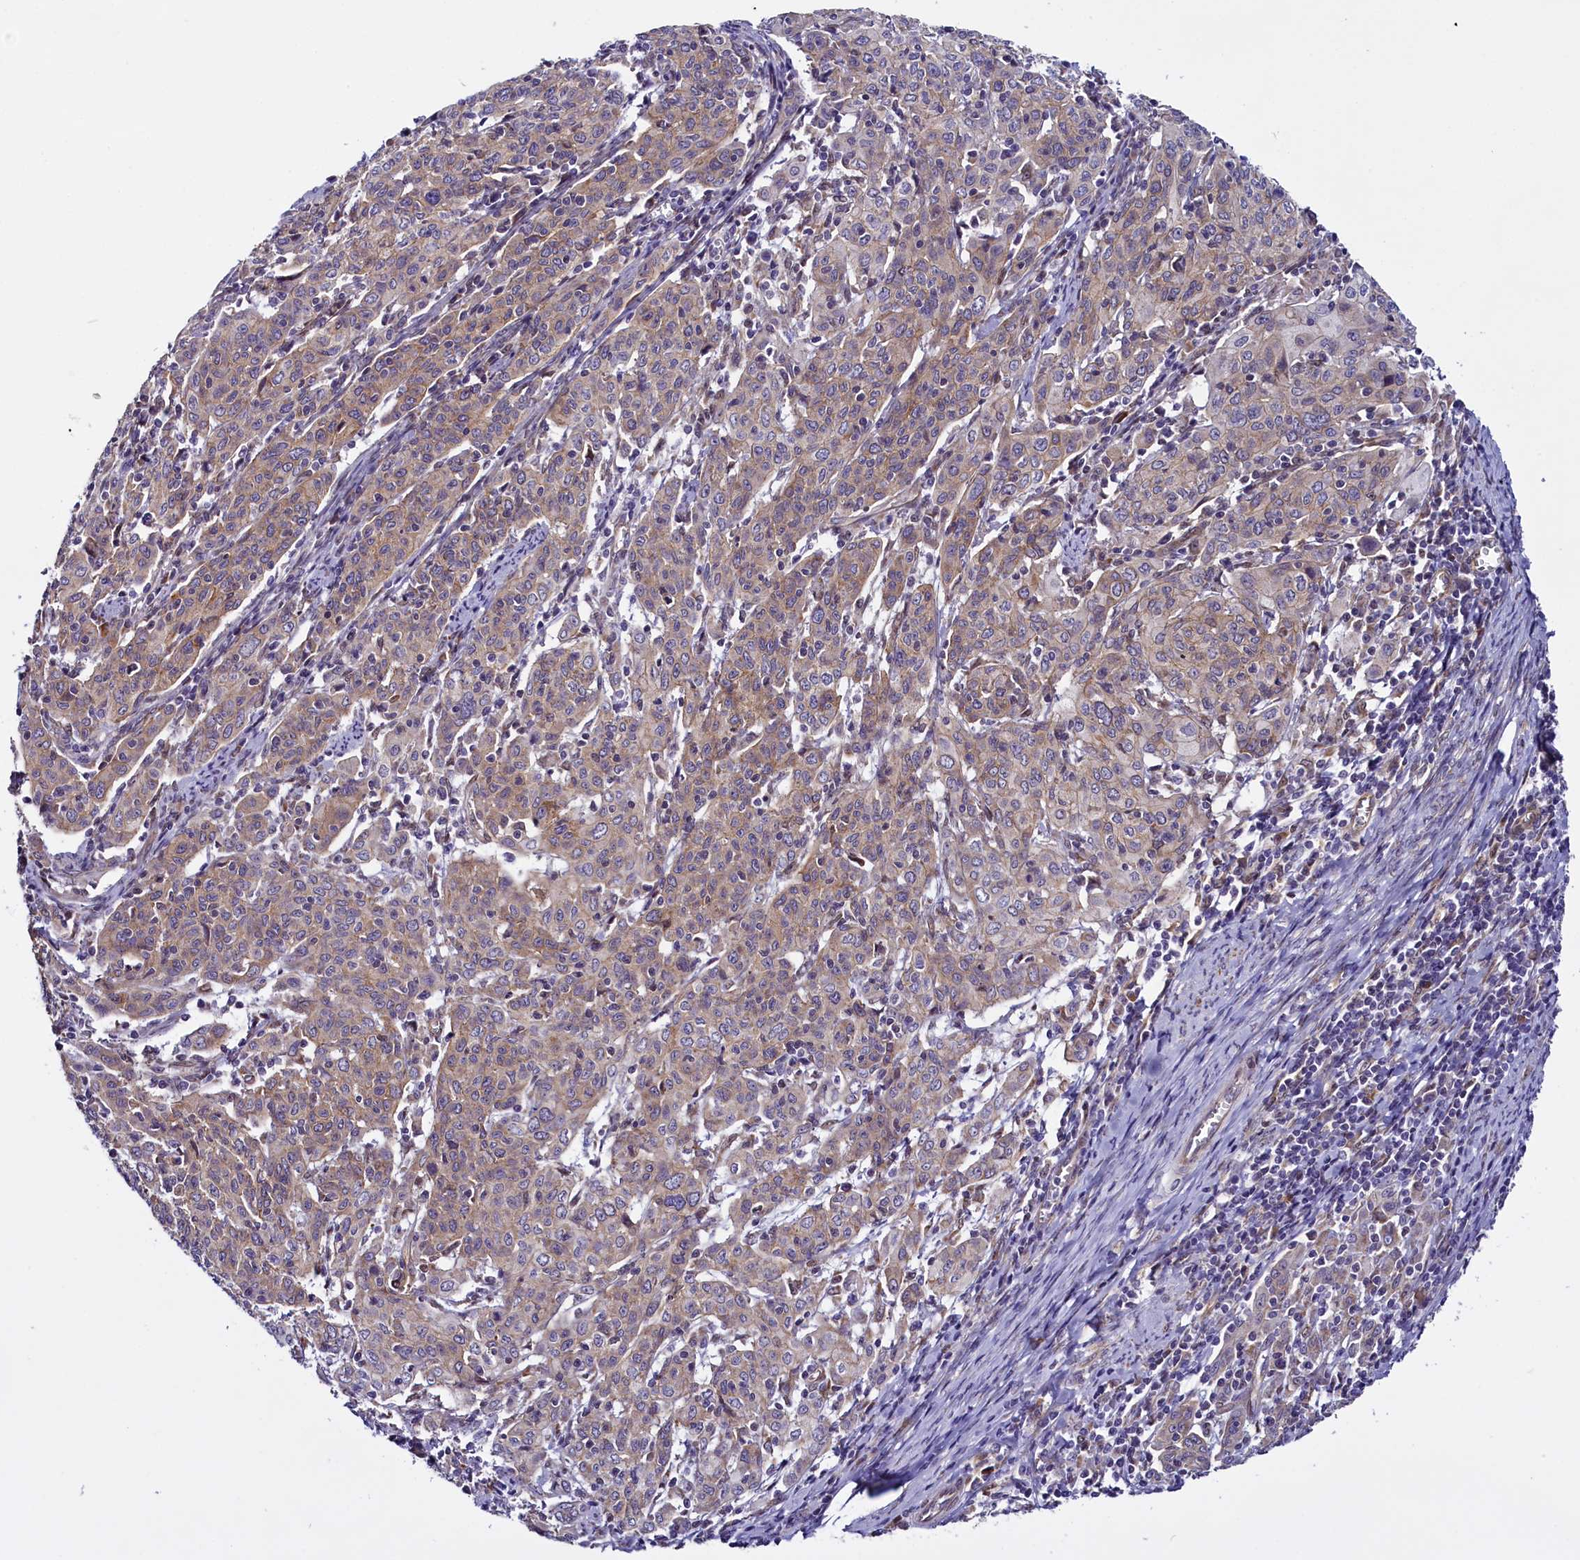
{"staining": {"intensity": "weak", "quantity": "25%-75%", "location": "cytoplasmic/membranous"}, "tissue": "cervical cancer", "cell_type": "Tumor cells", "image_type": "cancer", "snomed": [{"axis": "morphology", "description": "Squamous cell carcinoma, NOS"}, {"axis": "topography", "description": "Cervix"}], "caption": "Cervical cancer was stained to show a protein in brown. There is low levels of weak cytoplasmic/membranous expression in about 25%-75% of tumor cells.", "gene": "UACA", "patient": {"sex": "female", "age": 67}}